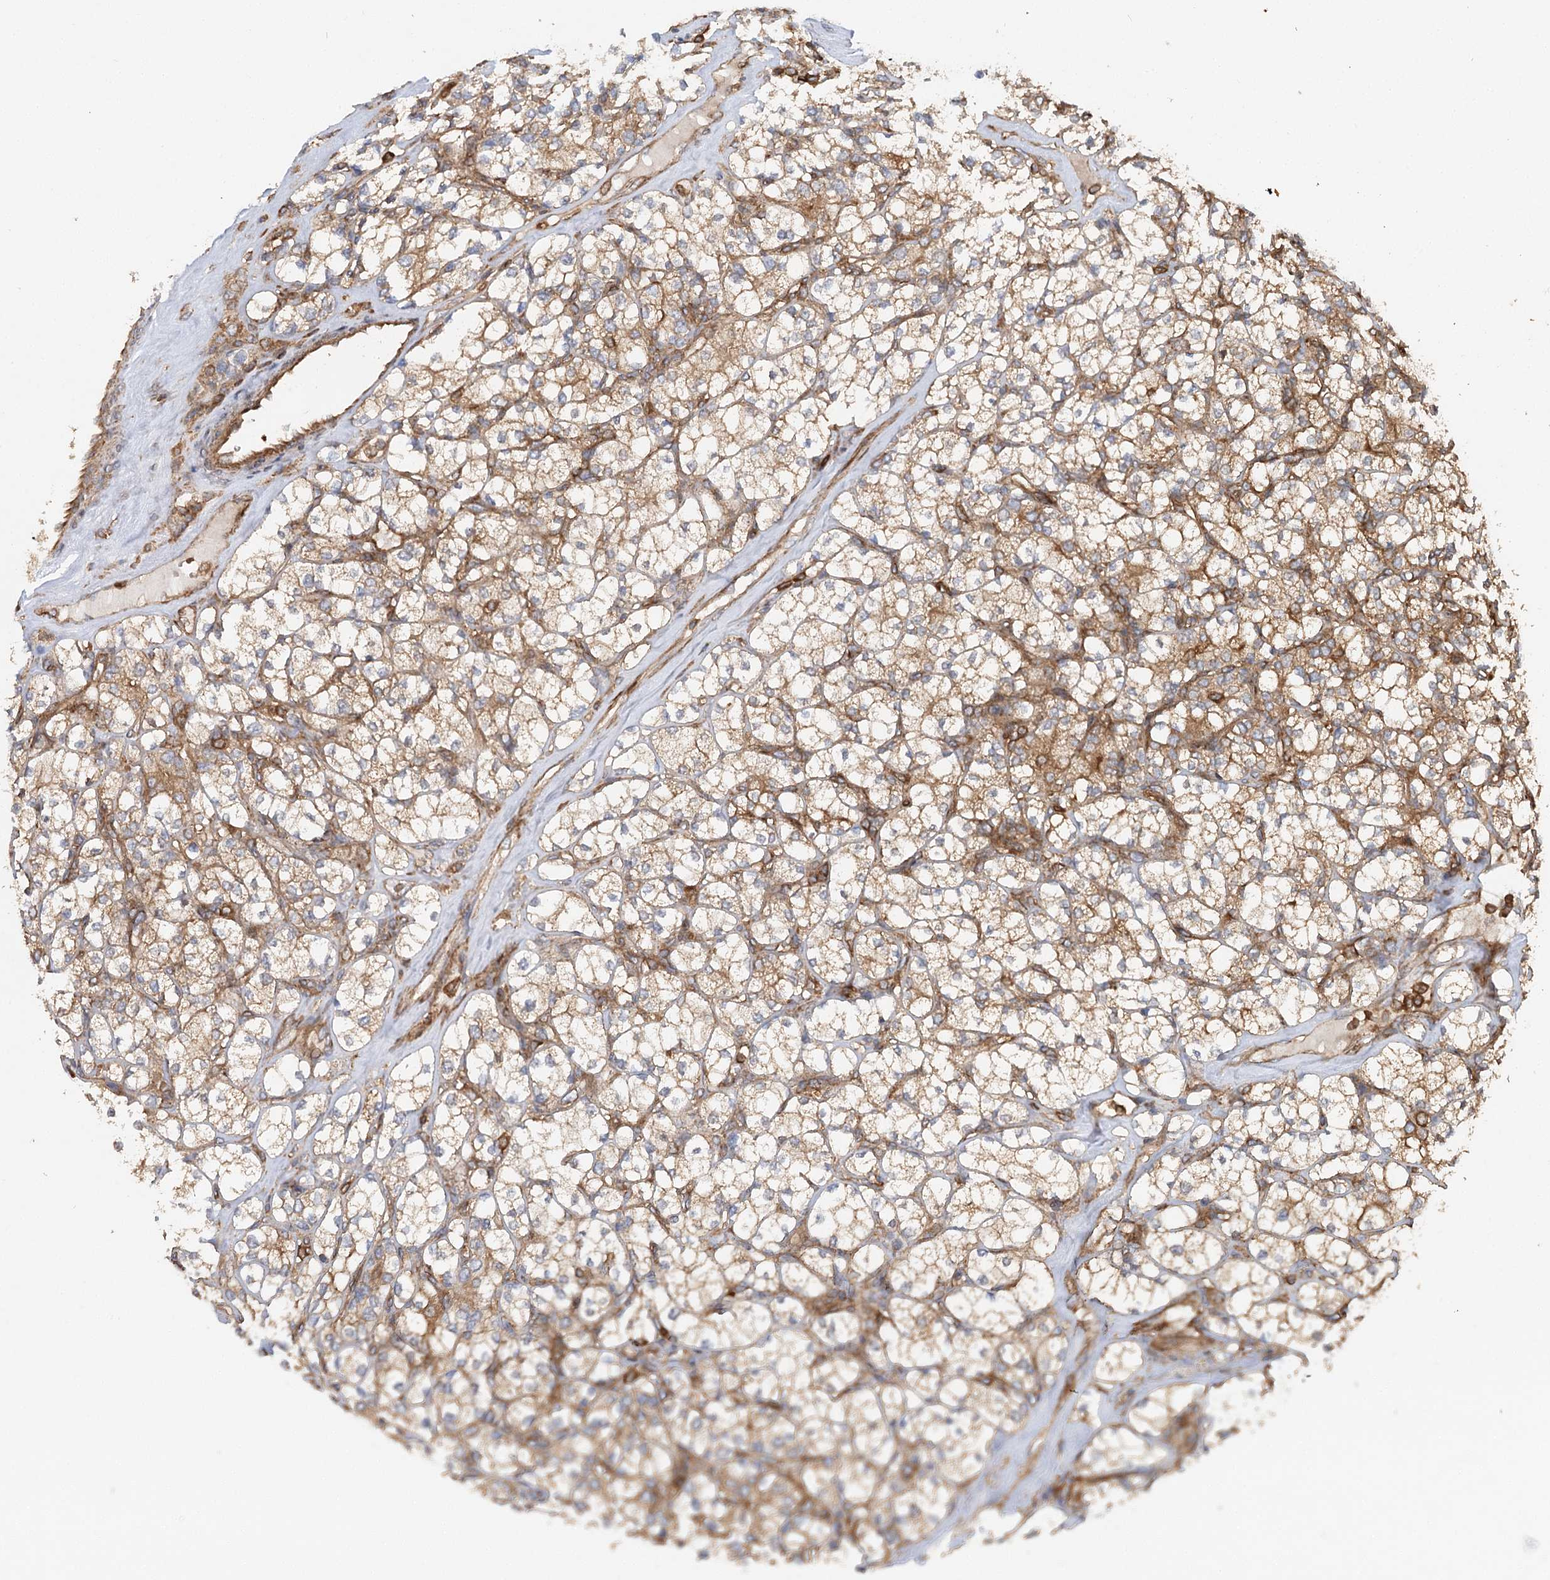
{"staining": {"intensity": "moderate", "quantity": ">75%", "location": "cytoplasmic/membranous"}, "tissue": "renal cancer", "cell_type": "Tumor cells", "image_type": "cancer", "snomed": [{"axis": "morphology", "description": "Adenocarcinoma, NOS"}, {"axis": "topography", "description": "Kidney"}], "caption": "Immunohistochemical staining of renal cancer (adenocarcinoma) demonstrates medium levels of moderate cytoplasmic/membranous expression in about >75% of tumor cells.", "gene": "PAIP2", "patient": {"sex": "male", "age": 77}}